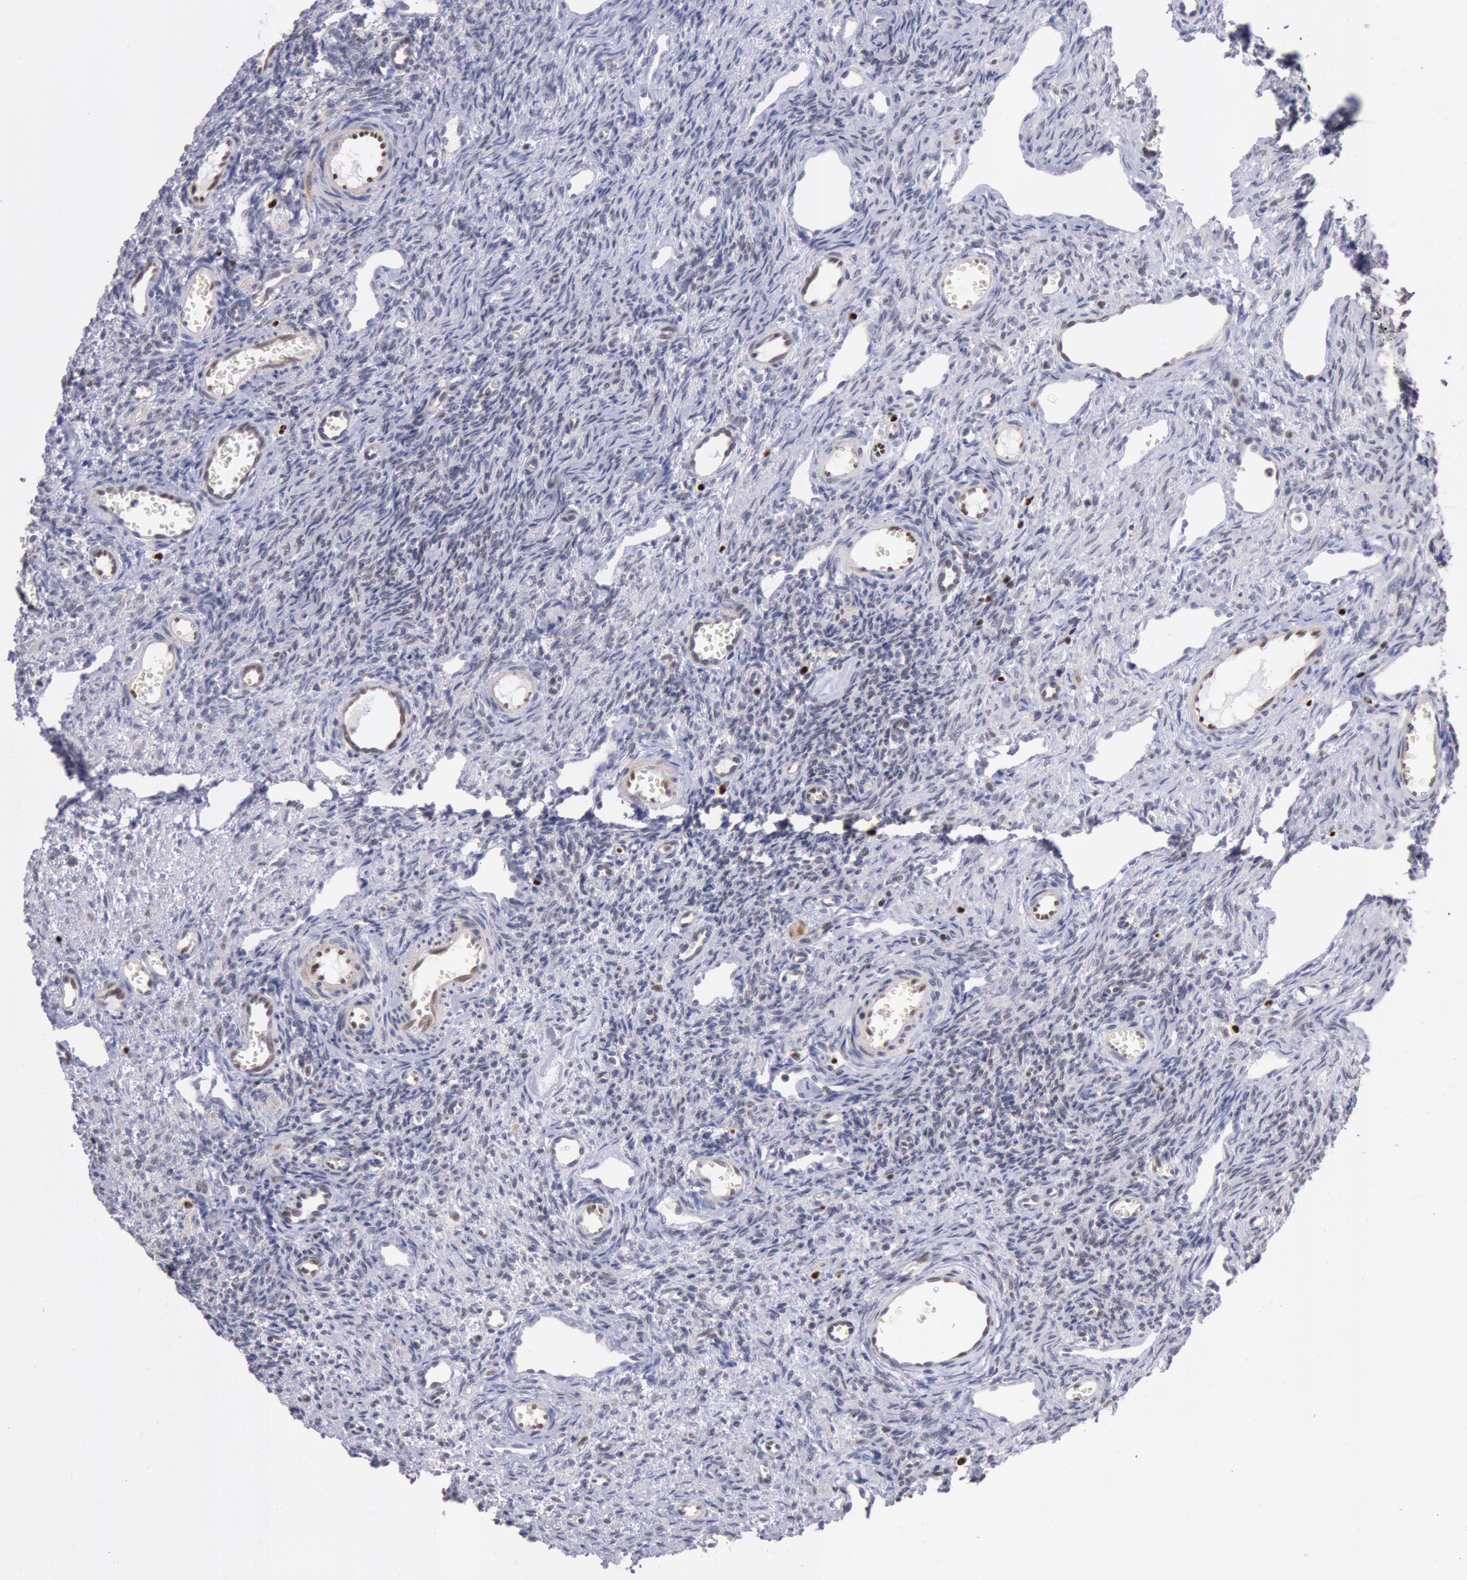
{"staining": {"intensity": "weak", "quantity": ">75%", "location": "cytoplasmic/membranous"}, "tissue": "ovary", "cell_type": "Follicle cells", "image_type": "normal", "snomed": [{"axis": "morphology", "description": "Normal tissue, NOS"}, {"axis": "topography", "description": "Ovary"}], "caption": "A brown stain shows weak cytoplasmic/membranous expression of a protein in follicle cells of unremarkable human ovary. (DAB (3,3'-diaminobenzidine) = brown stain, brightfield microscopy at high magnification).", "gene": "RPS6KA5", "patient": {"sex": "female", "age": 33}}